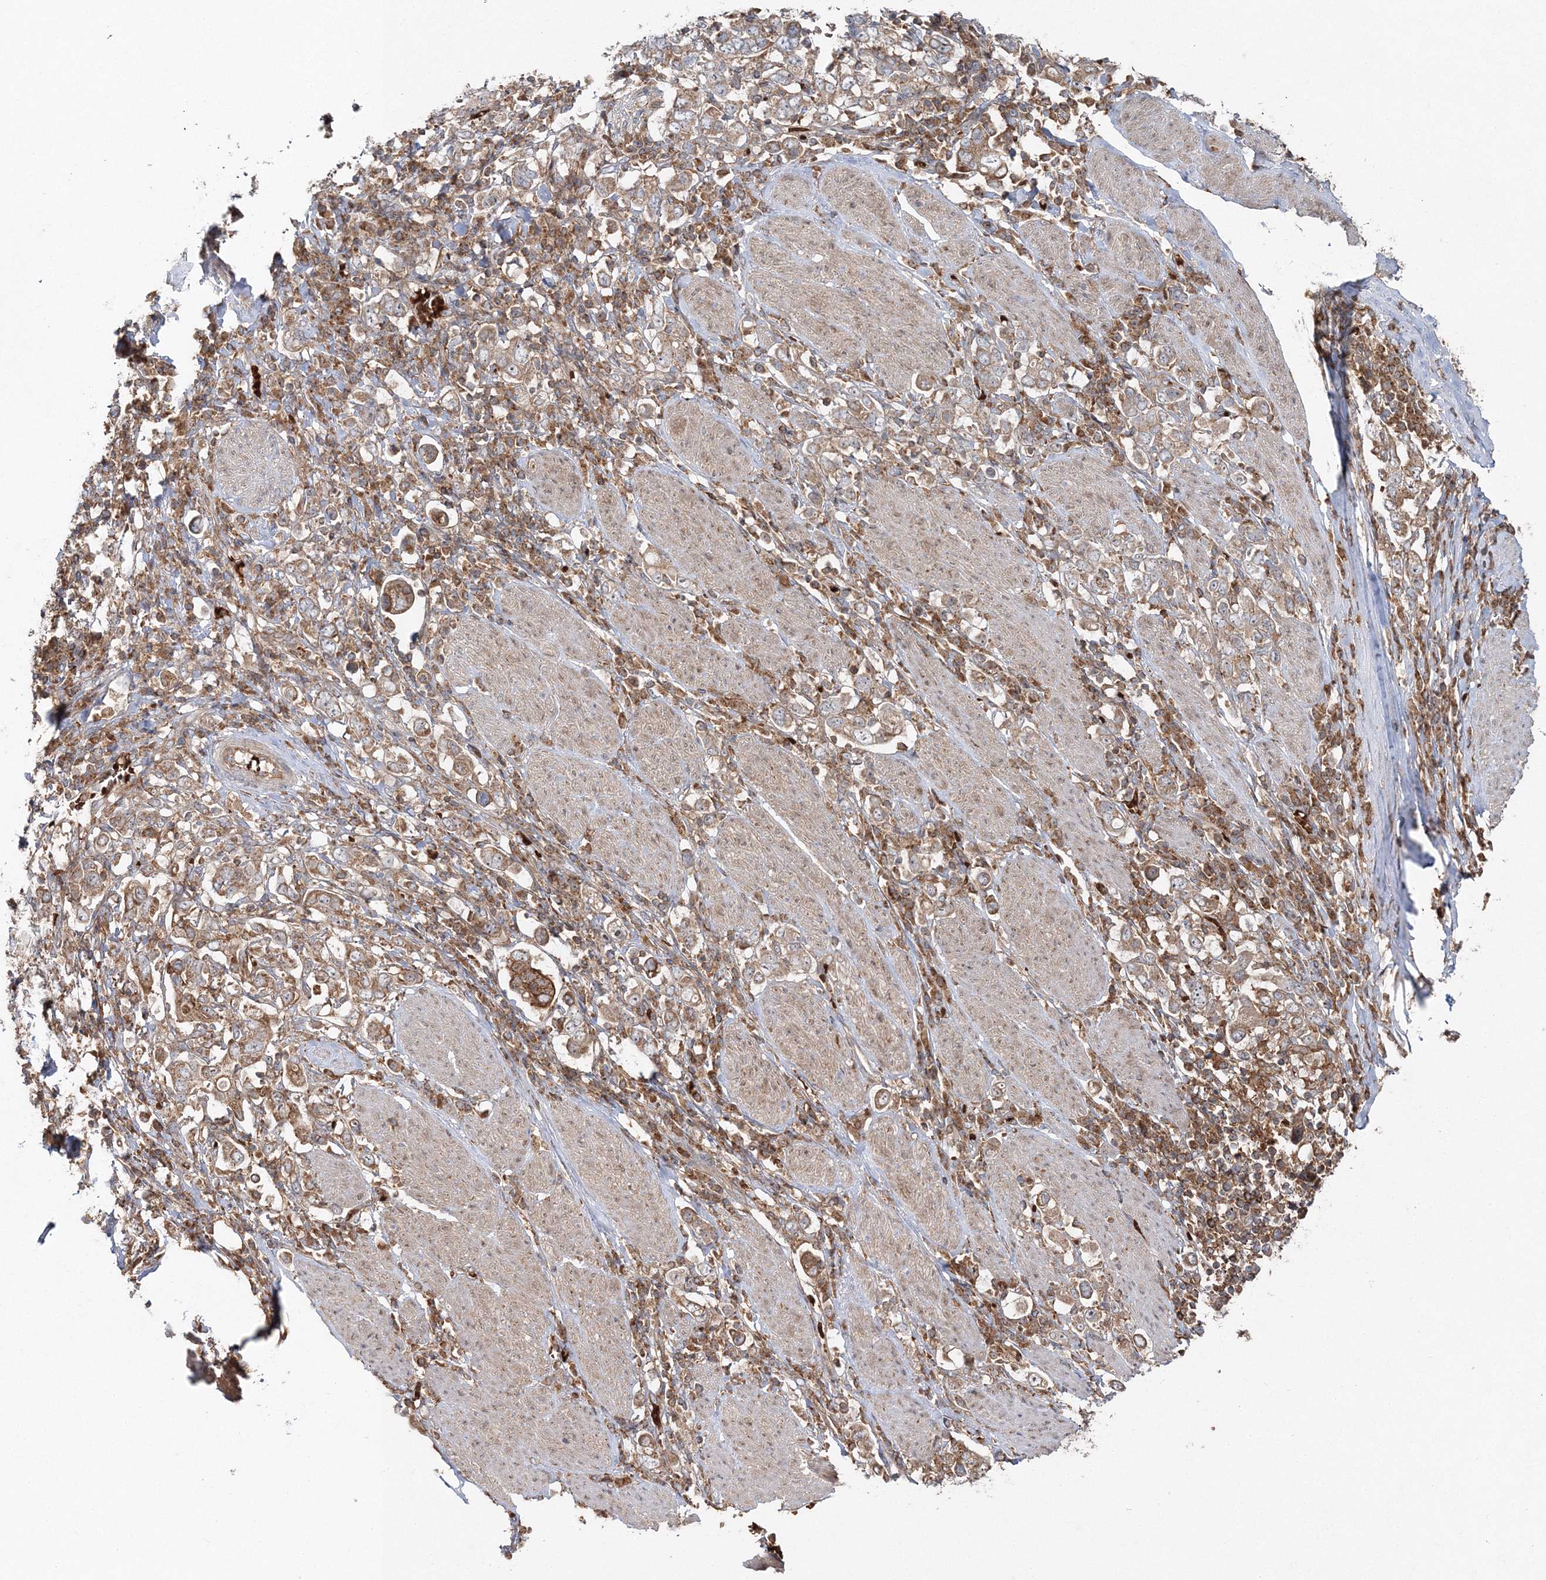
{"staining": {"intensity": "moderate", "quantity": ">75%", "location": "cytoplasmic/membranous"}, "tissue": "stomach cancer", "cell_type": "Tumor cells", "image_type": "cancer", "snomed": [{"axis": "morphology", "description": "Adenocarcinoma, NOS"}, {"axis": "topography", "description": "Stomach, upper"}], "caption": "Immunohistochemistry (IHC) of stomach cancer (adenocarcinoma) demonstrates medium levels of moderate cytoplasmic/membranous expression in about >75% of tumor cells. Immunohistochemistry (IHC) stains the protein in brown and the nuclei are stained blue.", "gene": "PCBD2", "patient": {"sex": "male", "age": 62}}